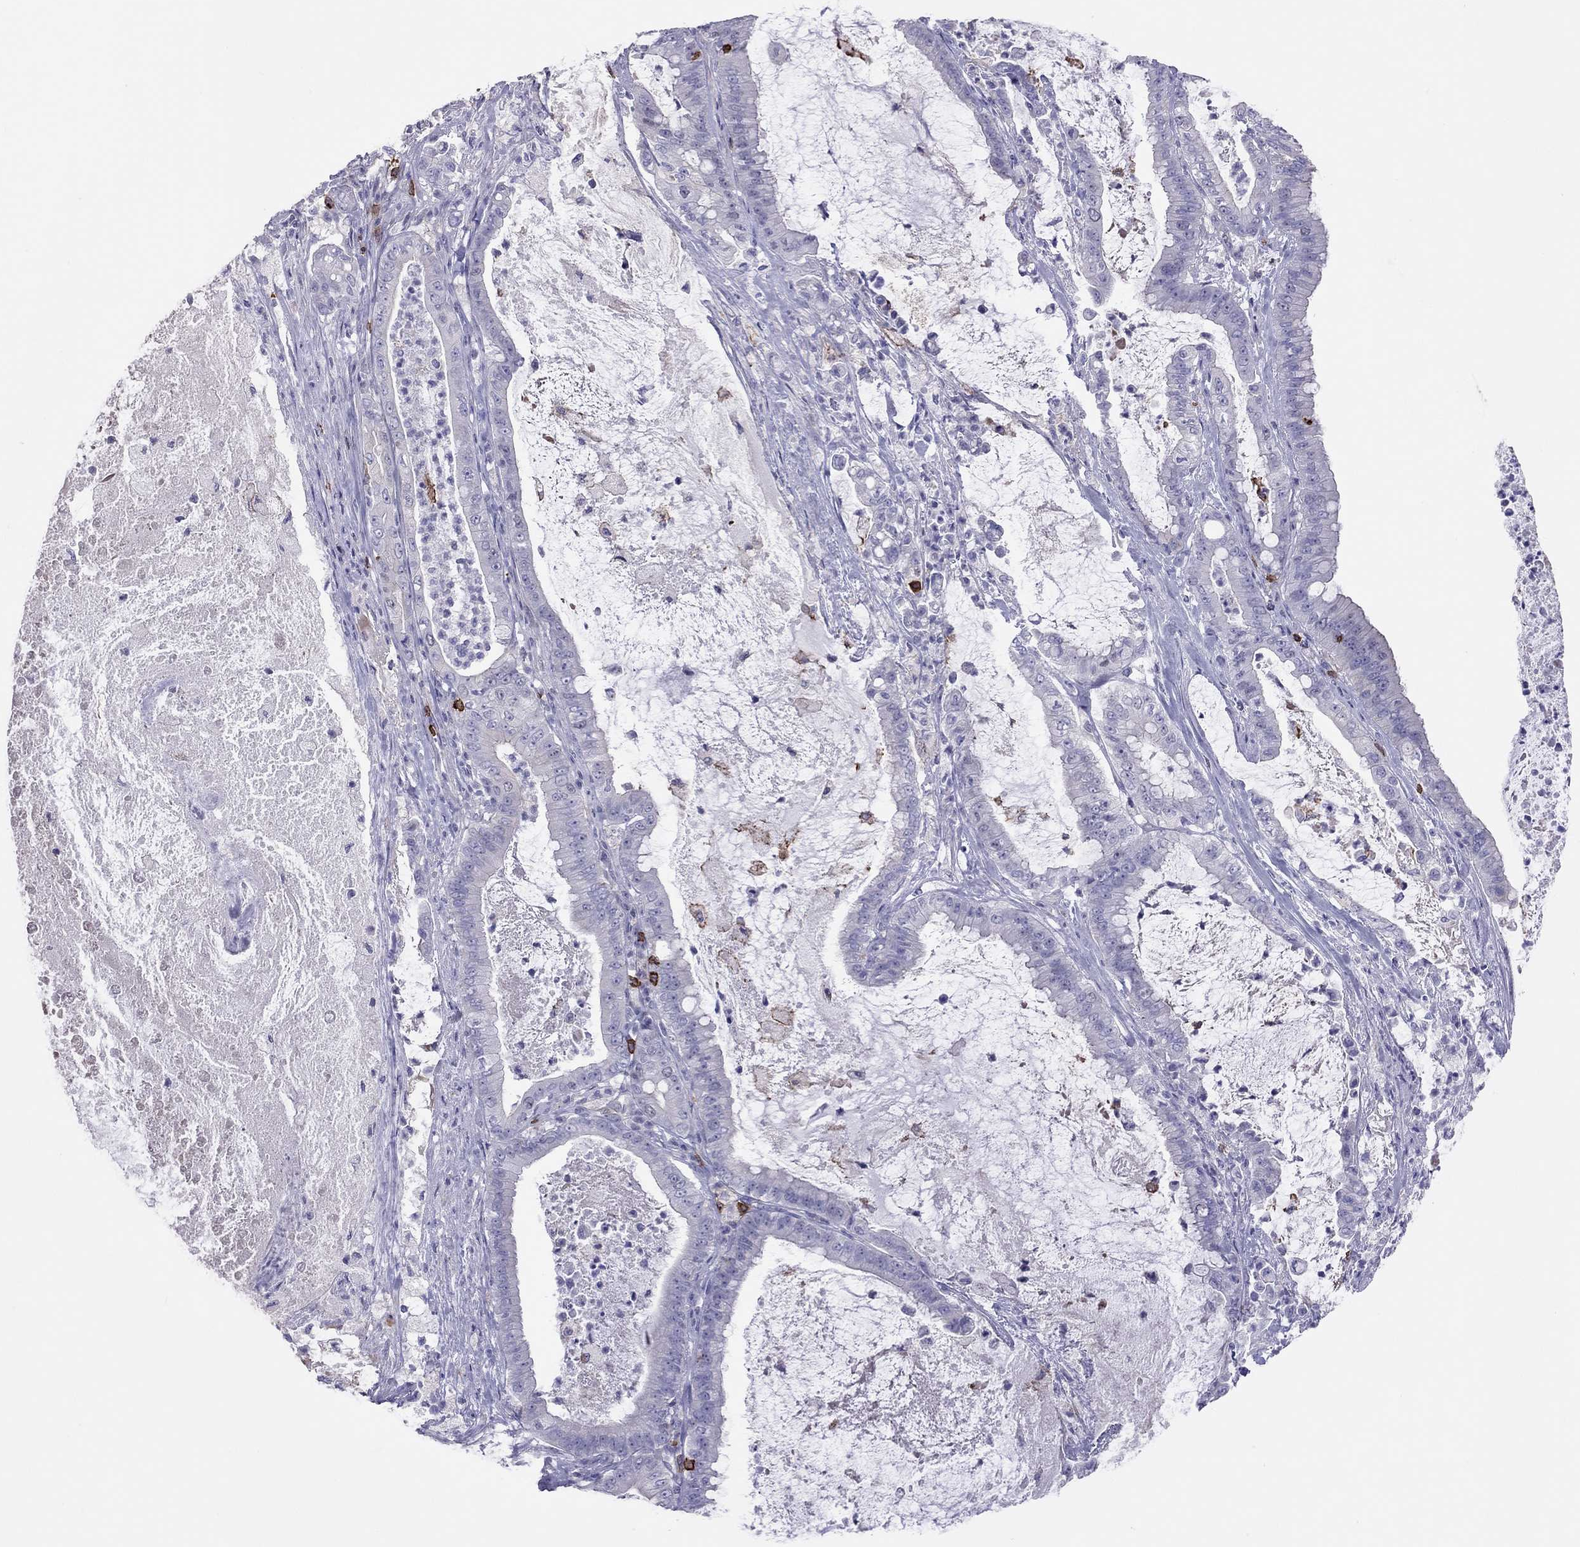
{"staining": {"intensity": "negative", "quantity": "none", "location": "none"}, "tissue": "pancreatic cancer", "cell_type": "Tumor cells", "image_type": "cancer", "snomed": [{"axis": "morphology", "description": "Adenocarcinoma, NOS"}, {"axis": "topography", "description": "Pancreas"}], "caption": "The photomicrograph demonstrates no staining of tumor cells in adenocarcinoma (pancreatic). The staining is performed using DAB (3,3'-diaminobenzidine) brown chromogen with nuclei counter-stained in using hematoxylin.", "gene": "MND1", "patient": {"sex": "male", "age": 71}}